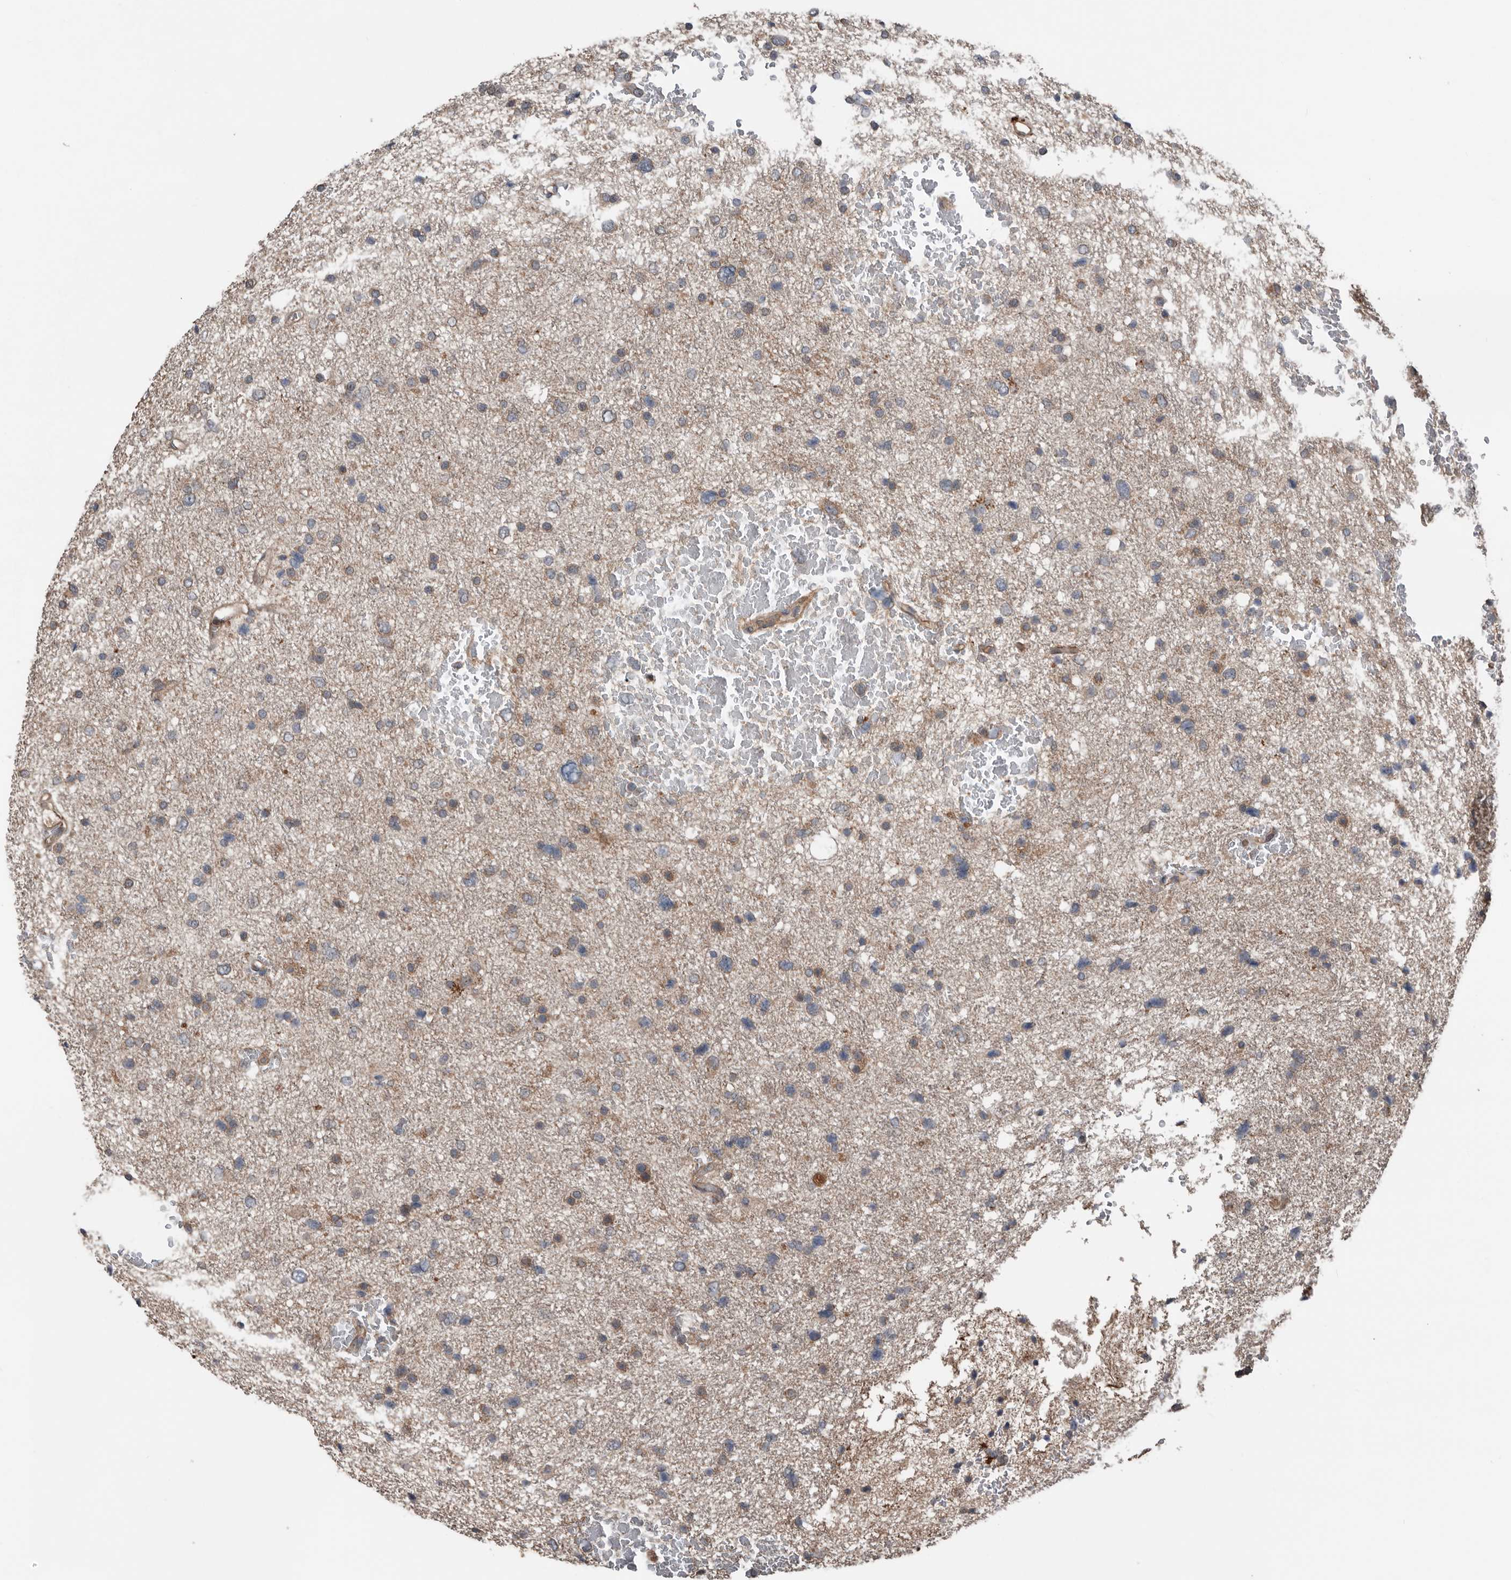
{"staining": {"intensity": "weak", "quantity": "25%-75%", "location": "cytoplasmic/membranous"}, "tissue": "glioma", "cell_type": "Tumor cells", "image_type": "cancer", "snomed": [{"axis": "morphology", "description": "Glioma, malignant, Low grade"}, {"axis": "topography", "description": "Brain"}], "caption": "Glioma was stained to show a protein in brown. There is low levels of weak cytoplasmic/membranous positivity in about 25%-75% of tumor cells.", "gene": "DNAJB4", "patient": {"sex": "female", "age": 37}}